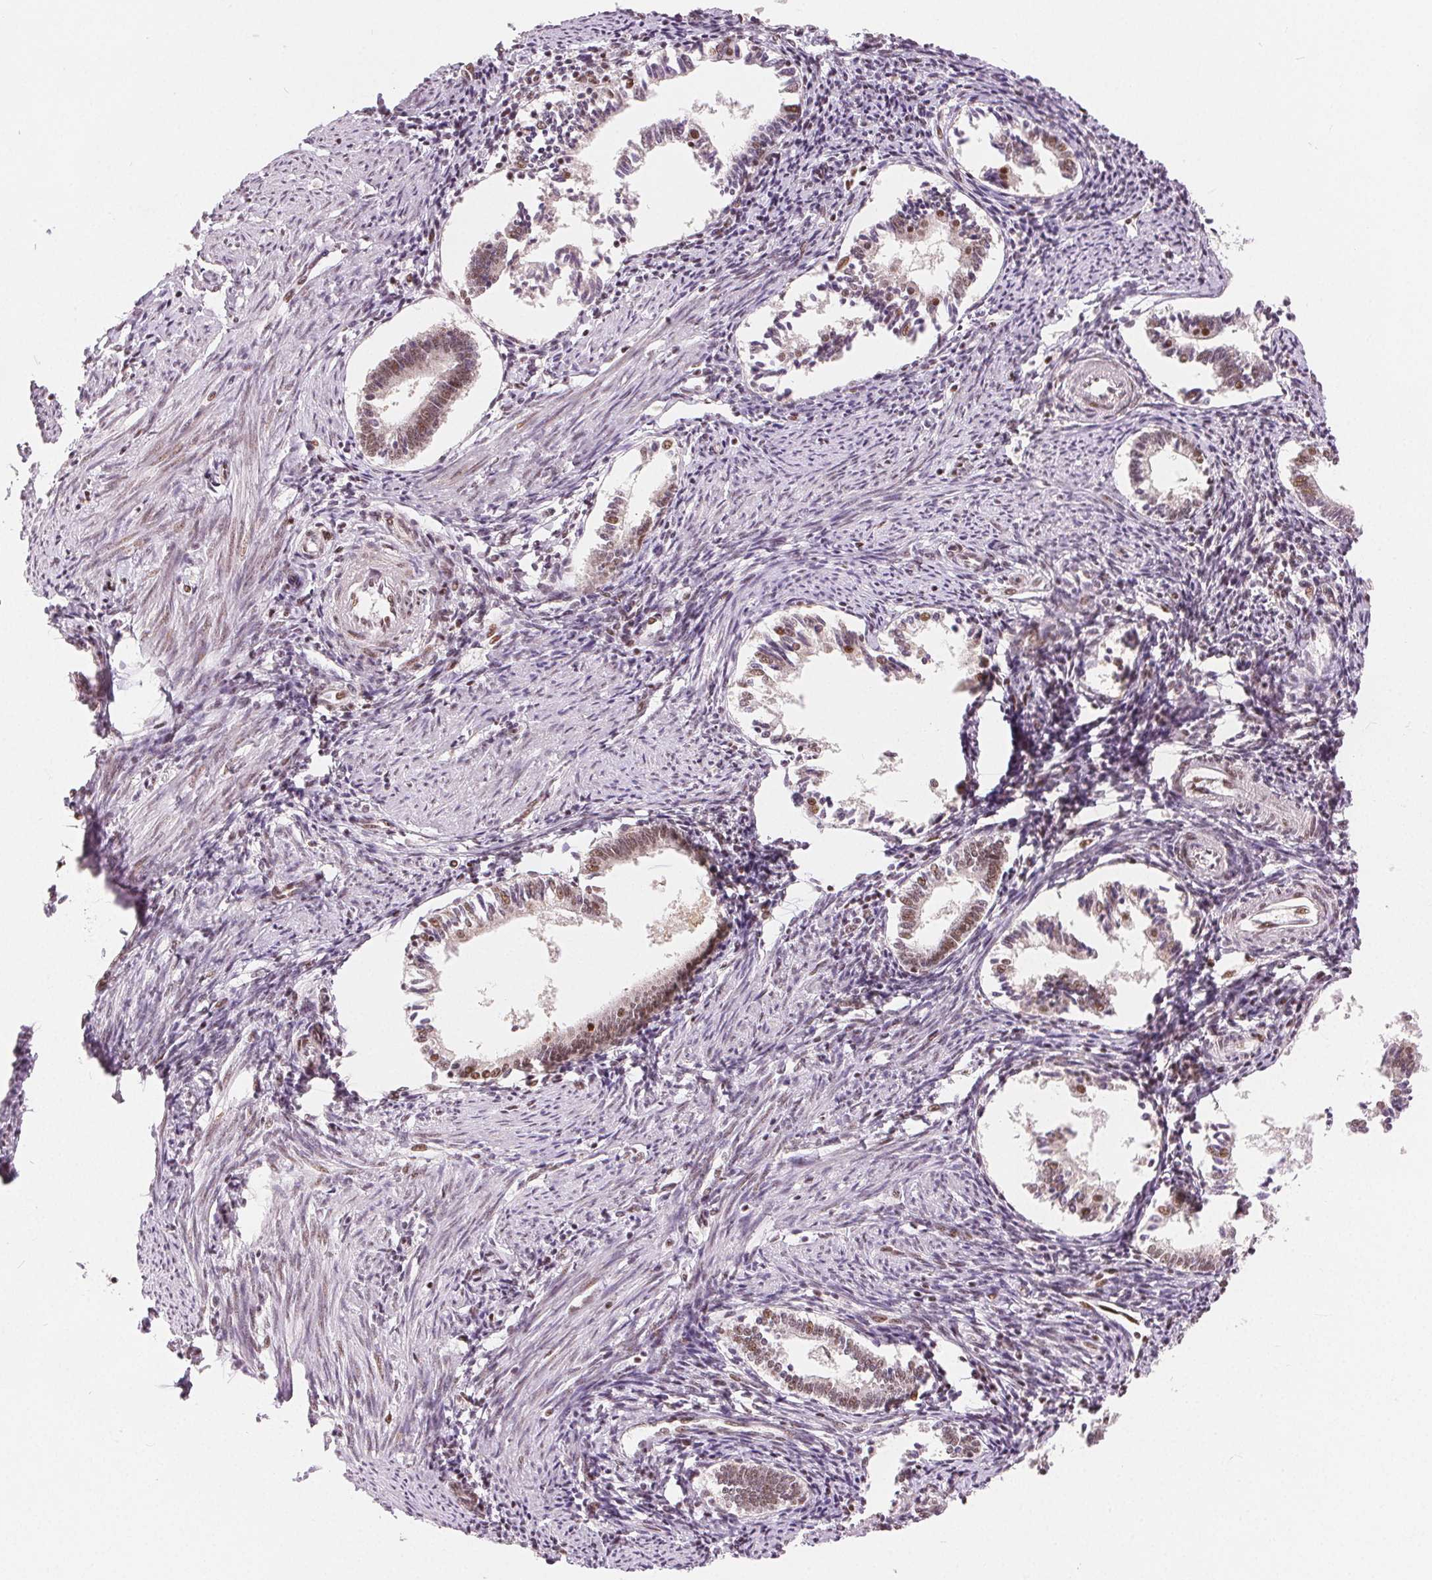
{"staining": {"intensity": "moderate", "quantity": ">75%", "location": "nuclear"}, "tissue": "endometrium", "cell_type": "Cells in endometrial stroma", "image_type": "normal", "snomed": [{"axis": "morphology", "description": "Normal tissue, NOS"}, {"axis": "topography", "description": "Endometrium"}], "caption": "Approximately >75% of cells in endometrial stroma in normal endometrium demonstrate moderate nuclear protein positivity as visualized by brown immunohistochemical staining.", "gene": "ZNF703", "patient": {"sex": "female", "age": 41}}